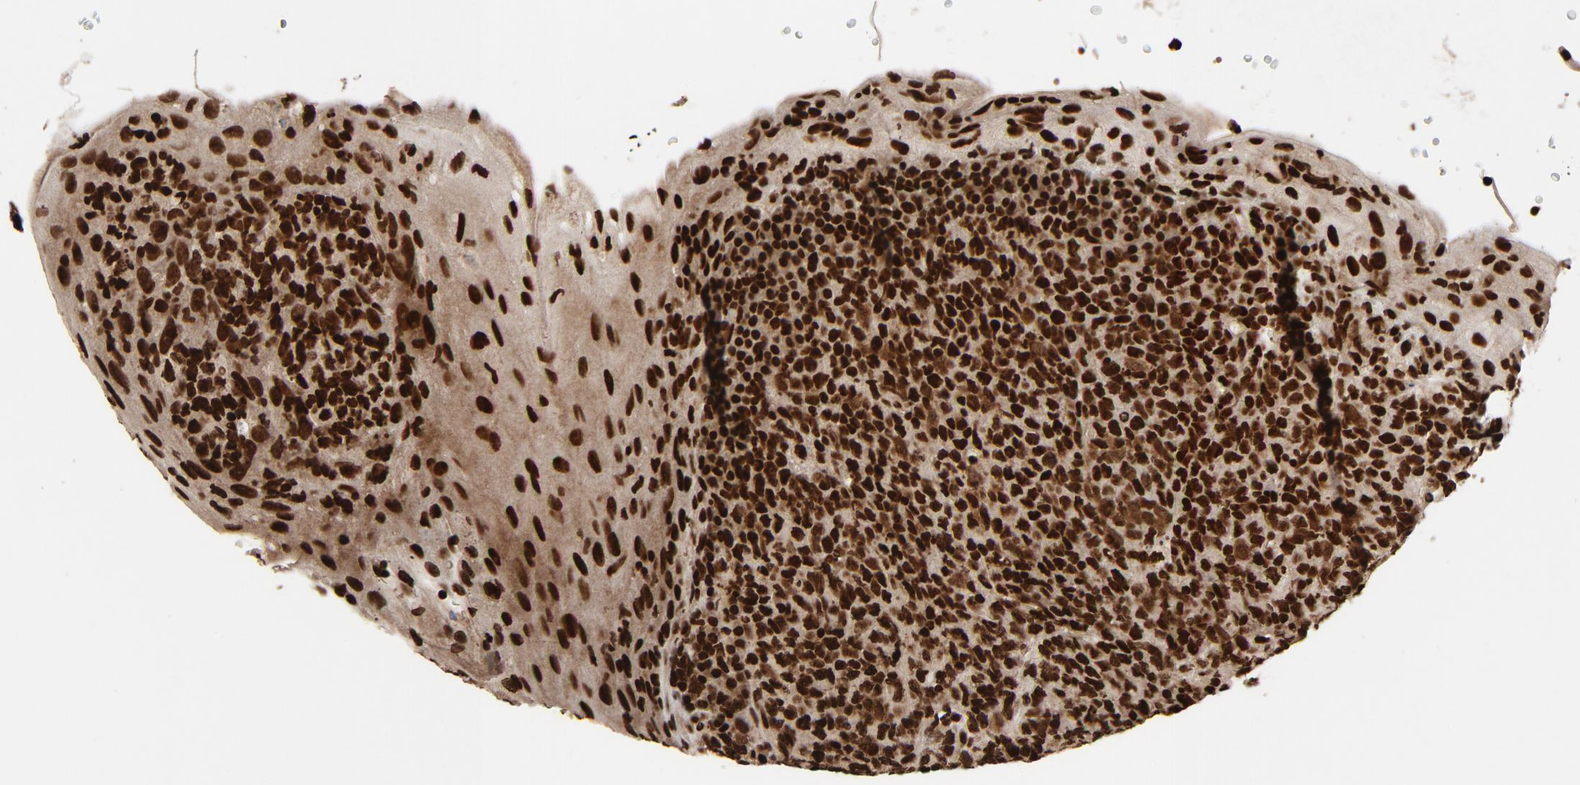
{"staining": {"intensity": "strong", "quantity": ">75%", "location": "nuclear"}, "tissue": "lymphoma", "cell_type": "Tumor cells", "image_type": "cancer", "snomed": [{"axis": "morphology", "description": "Malignant lymphoma, non-Hodgkin's type, High grade"}, {"axis": "topography", "description": "Tonsil"}], "caption": "Lymphoma tissue exhibits strong nuclear expression in approximately >75% of tumor cells (DAB IHC with brightfield microscopy, high magnification).", "gene": "TP53BP1", "patient": {"sex": "female", "age": 36}}